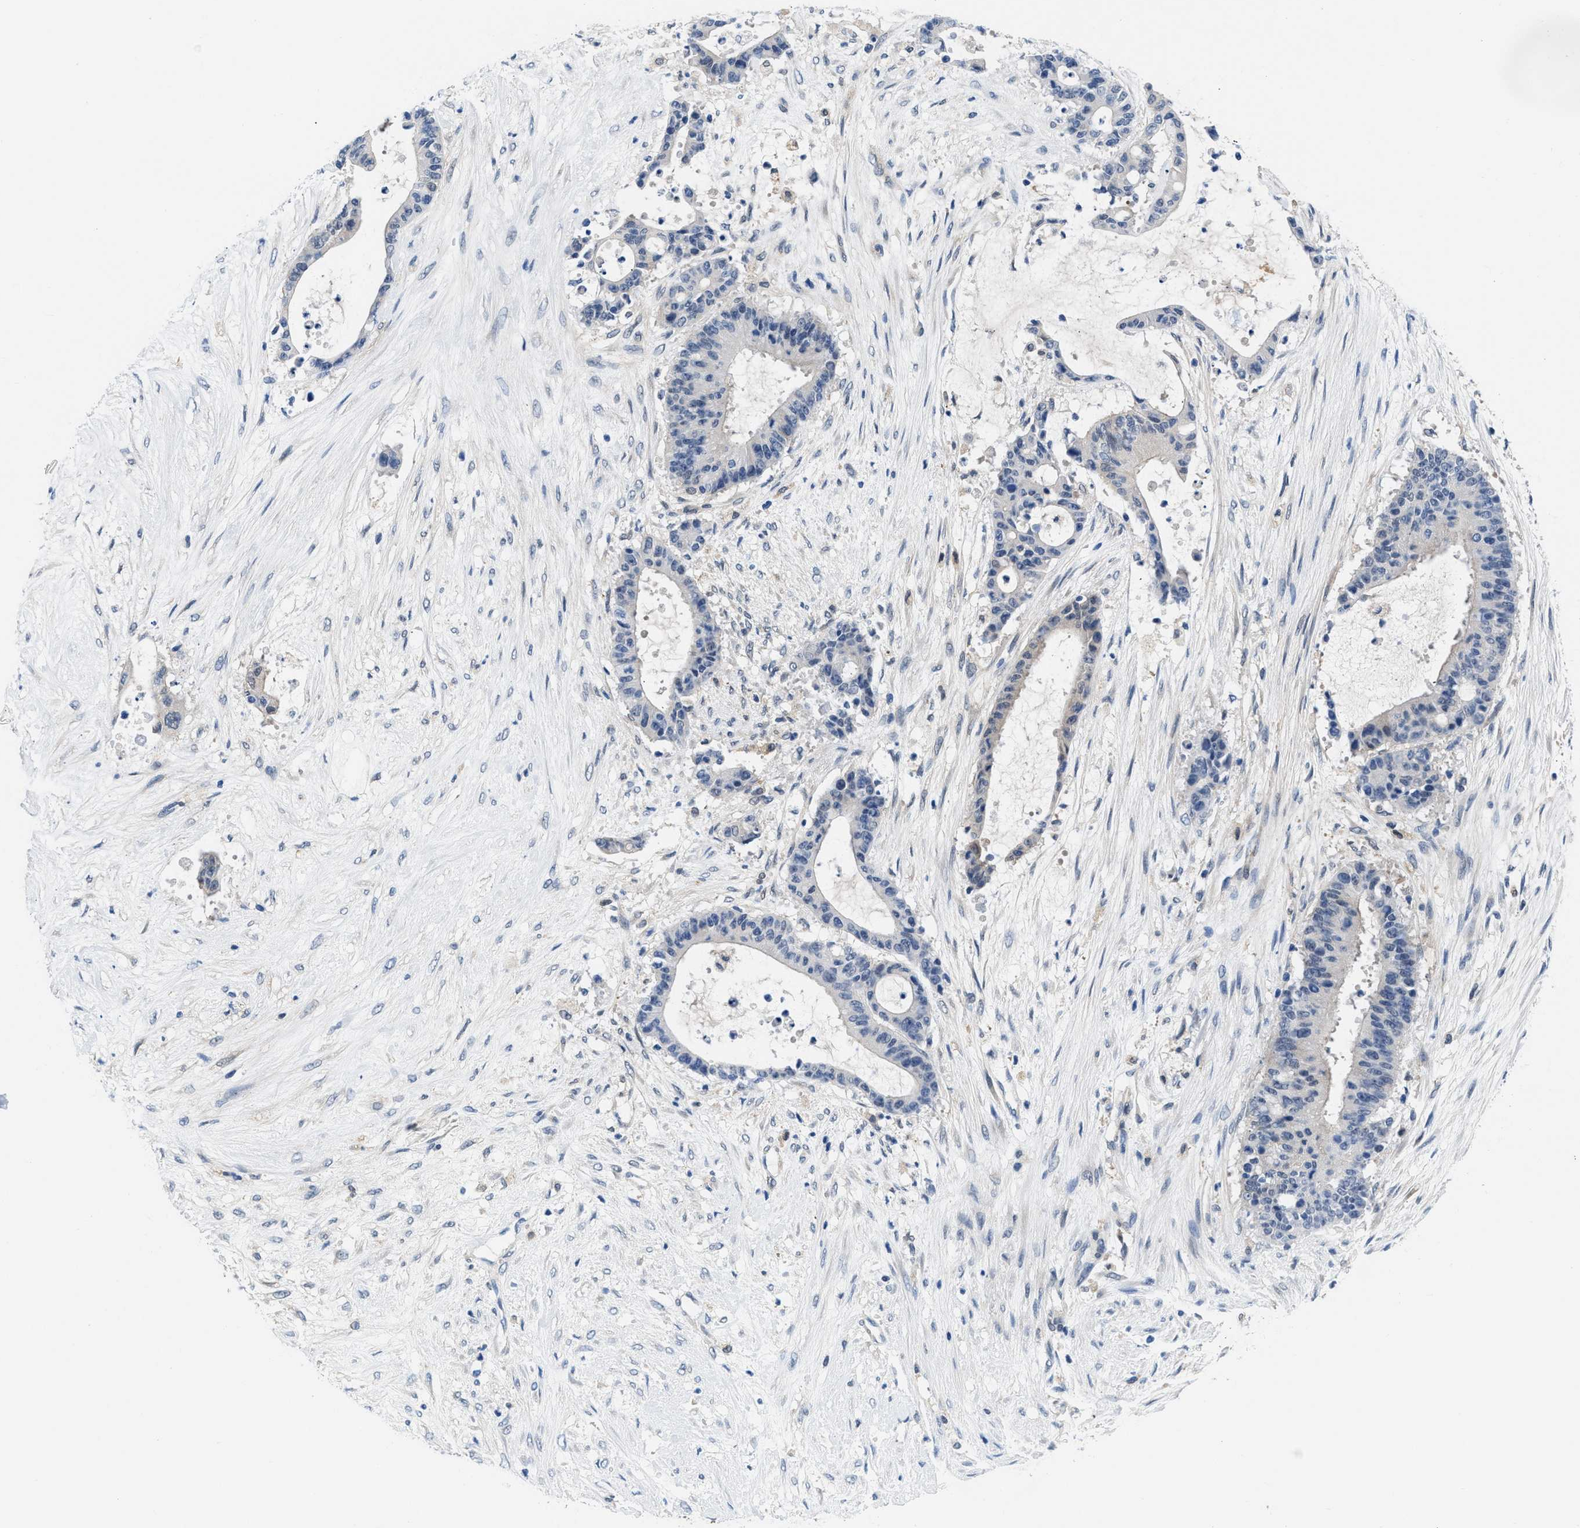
{"staining": {"intensity": "negative", "quantity": "none", "location": "none"}, "tissue": "liver cancer", "cell_type": "Tumor cells", "image_type": "cancer", "snomed": [{"axis": "morphology", "description": "Cholangiocarcinoma"}, {"axis": "topography", "description": "Liver"}], "caption": "High magnification brightfield microscopy of liver cholangiocarcinoma stained with DAB (brown) and counterstained with hematoxylin (blue): tumor cells show no significant expression.", "gene": "CBR1", "patient": {"sex": "female", "age": 73}}